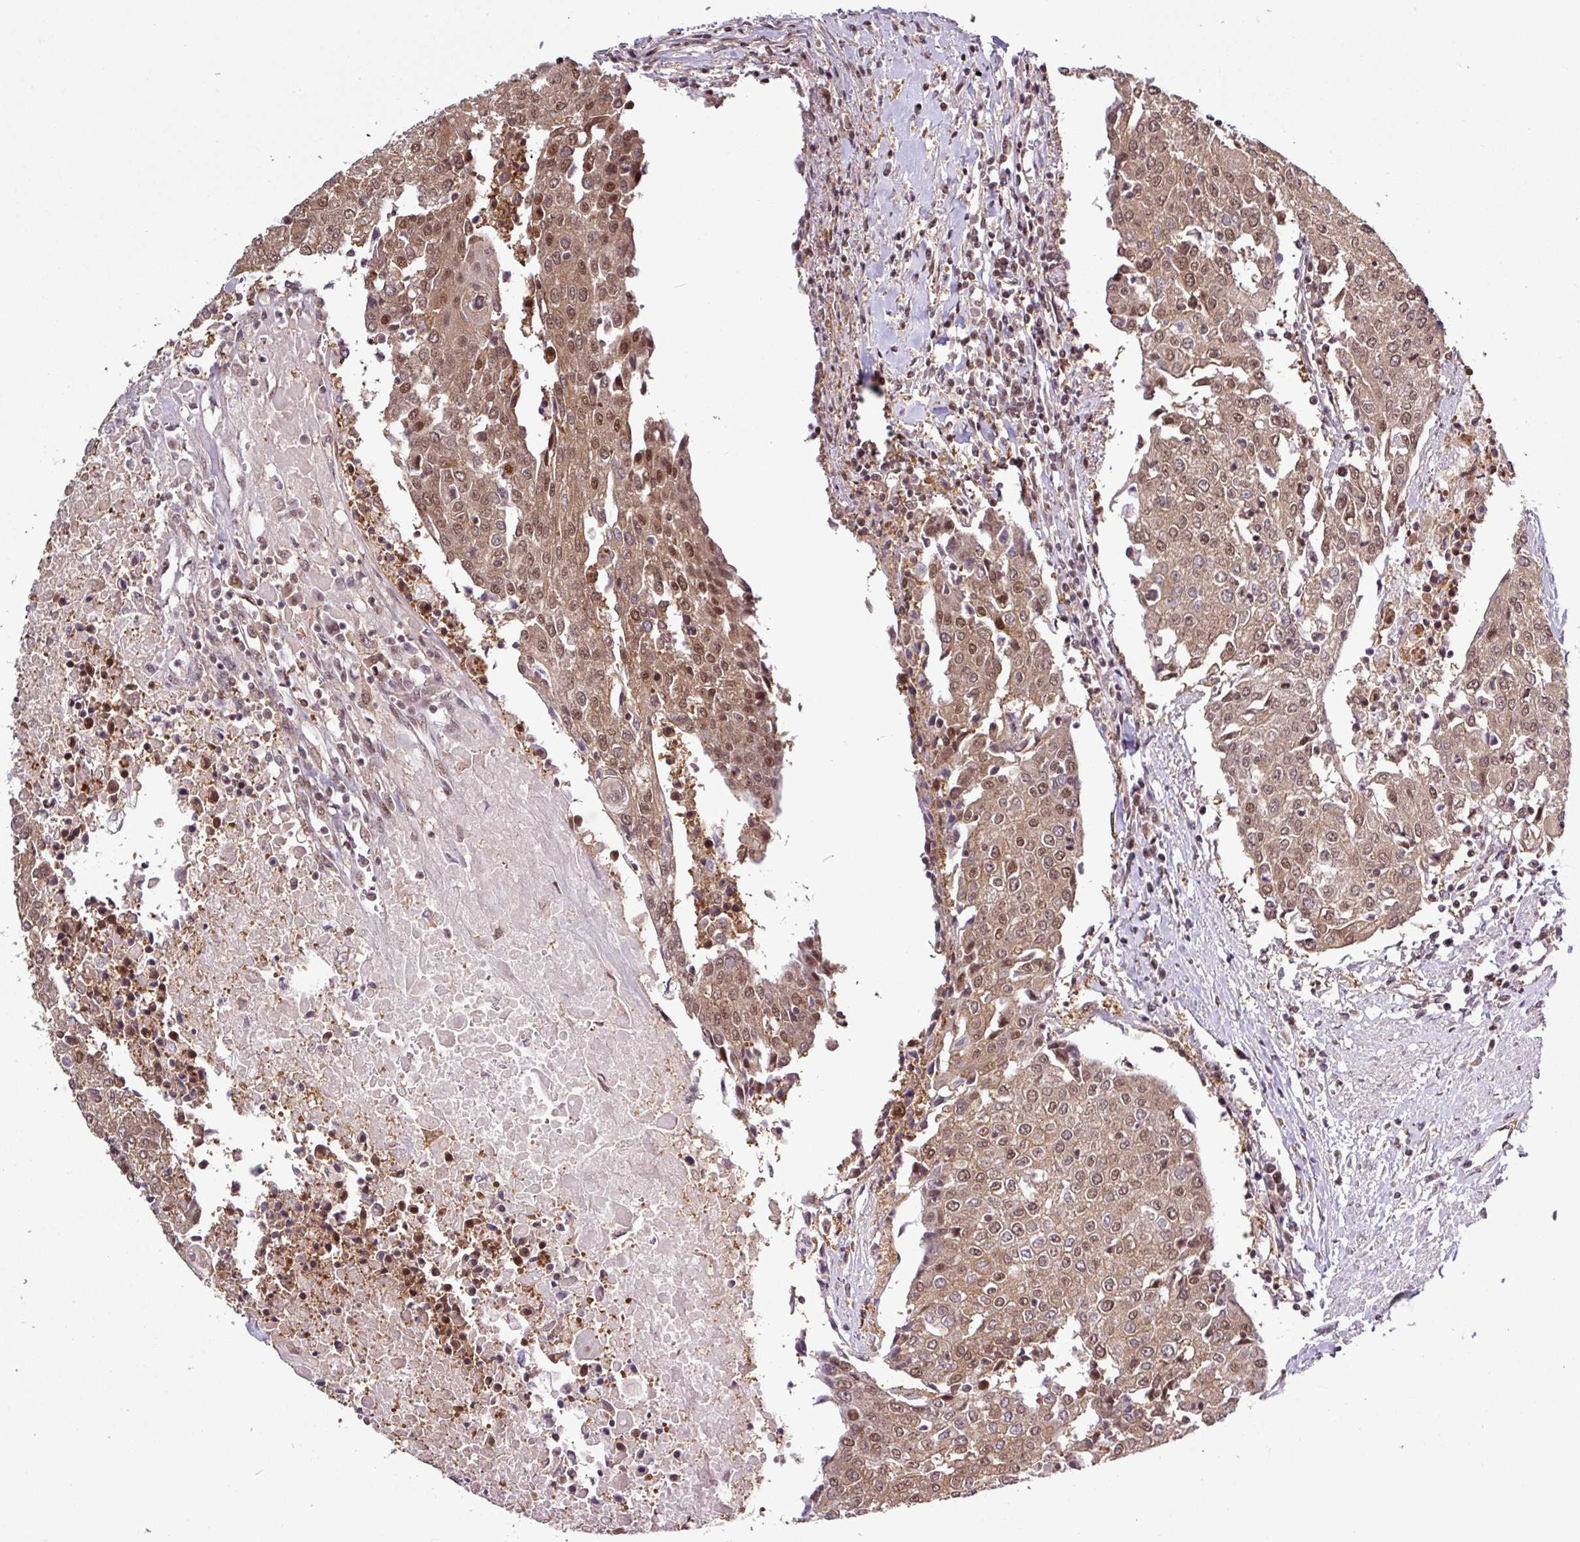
{"staining": {"intensity": "moderate", "quantity": ">75%", "location": "cytoplasmic/membranous,nuclear"}, "tissue": "urothelial cancer", "cell_type": "Tumor cells", "image_type": "cancer", "snomed": [{"axis": "morphology", "description": "Urothelial carcinoma, High grade"}, {"axis": "topography", "description": "Urinary bladder"}], "caption": "A histopathology image of high-grade urothelial carcinoma stained for a protein displays moderate cytoplasmic/membranous and nuclear brown staining in tumor cells. Nuclei are stained in blue.", "gene": "ITPKC", "patient": {"sex": "female", "age": 85}}